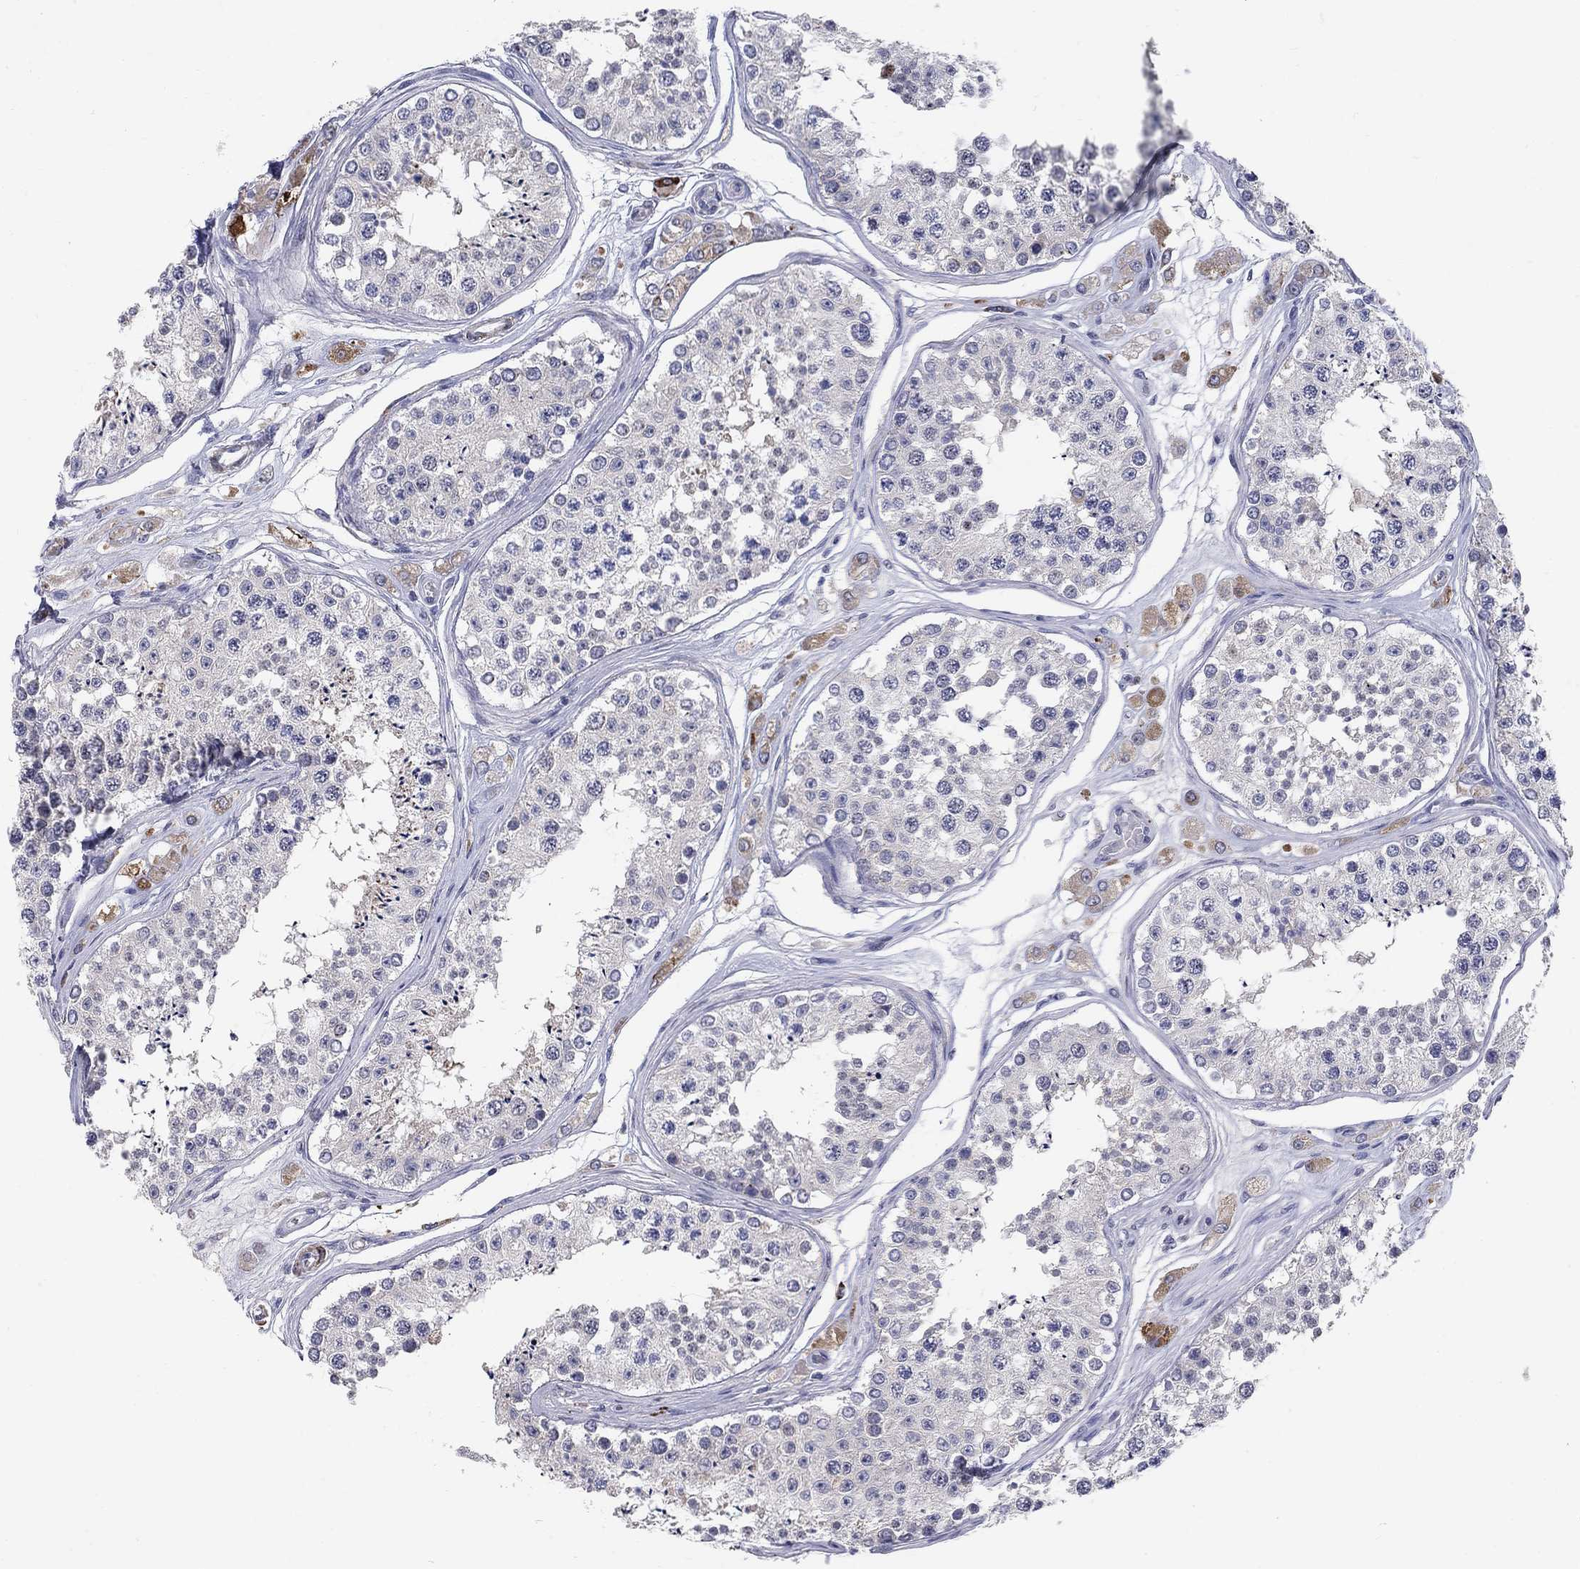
{"staining": {"intensity": "negative", "quantity": "none", "location": "none"}, "tissue": "testis", "cell_type": "Cells in seminiferous ducts", "image_type": "normal", "snomed": [{"axis": "morphology", "description": "Normal tissue, NOS"}, {"axis": "topography", "description": "Testis"}], "caption": "Human testis stained for a protein using IHC demonstrates no expression in cells in seminiferous ducts.", "gene": "NTRK2", "patient": {"sex": "male", "age": 25}}